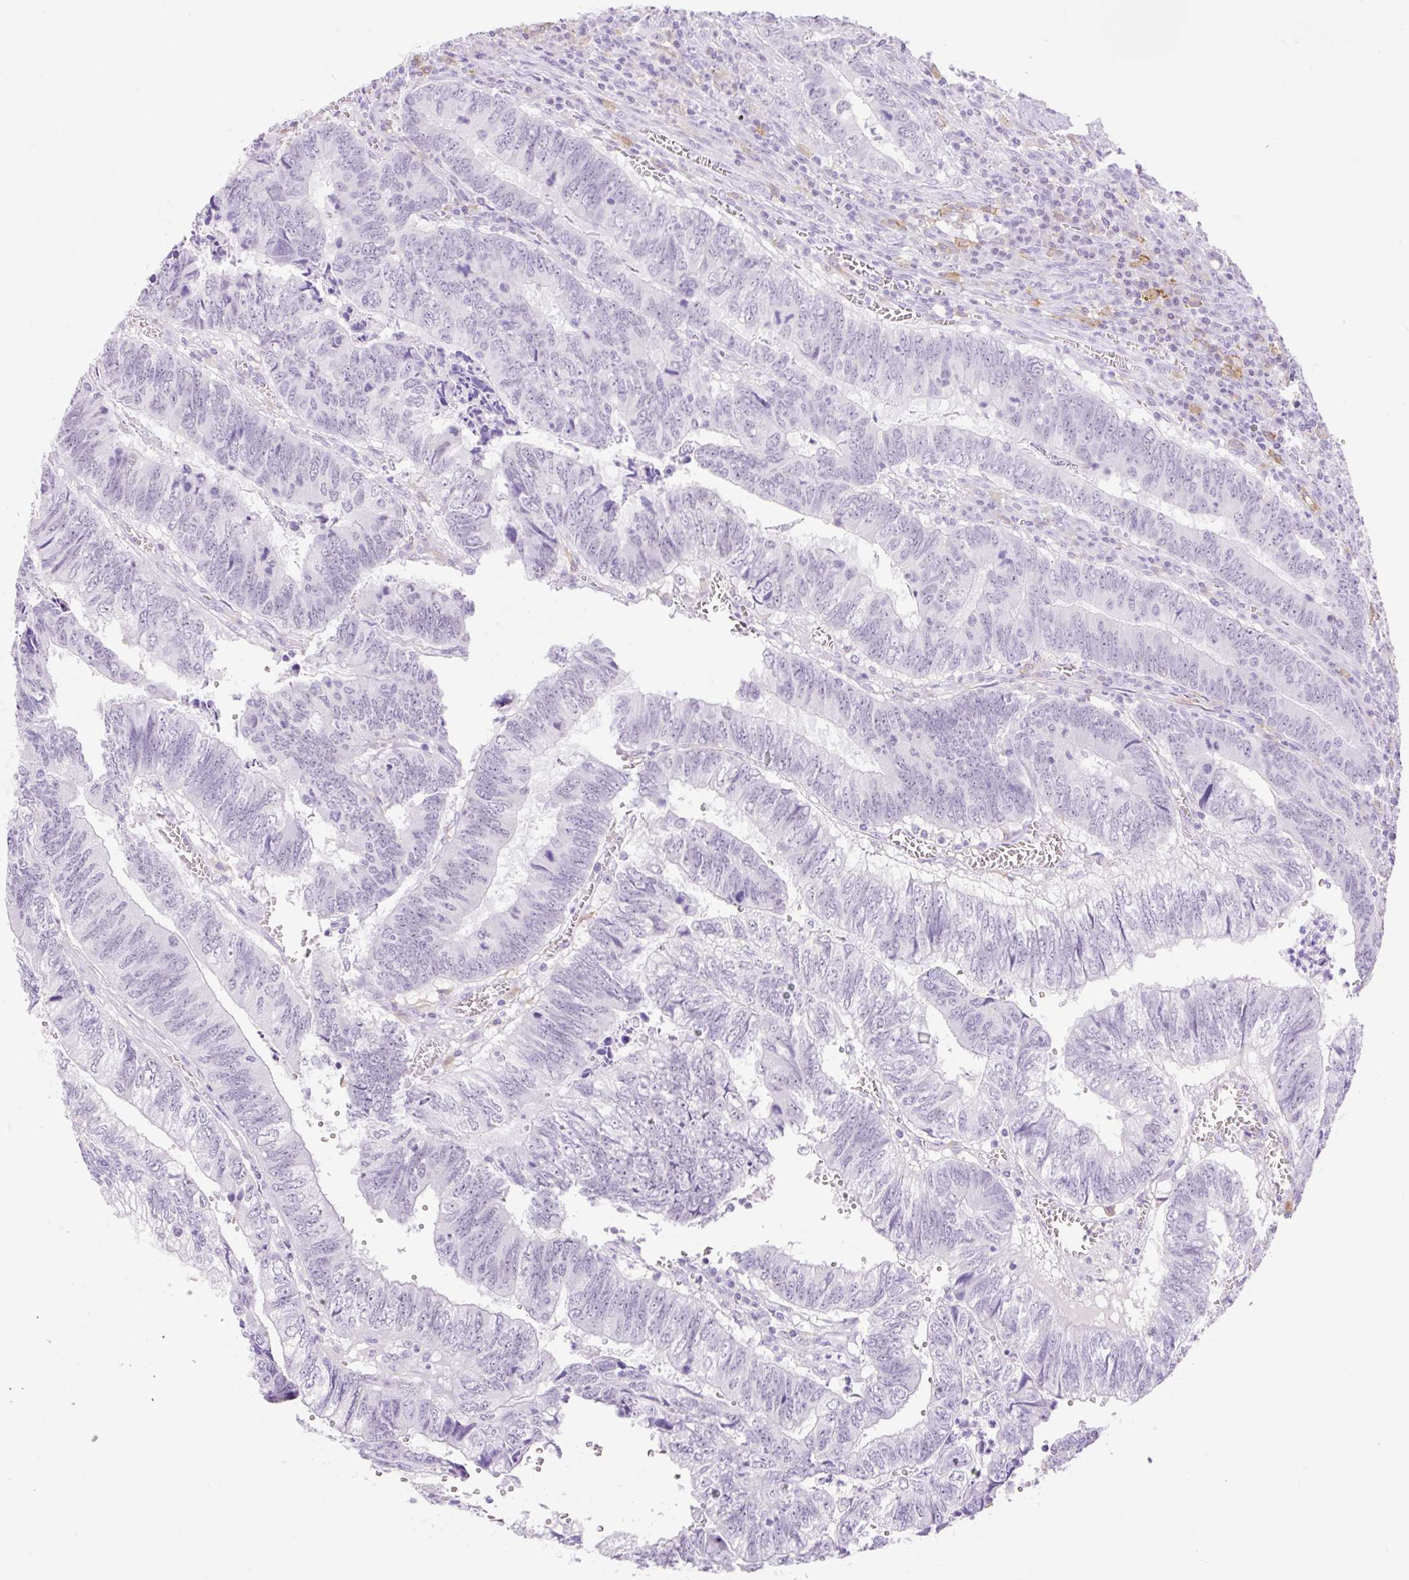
{"staining": {"intensity": "negative", "quantity": "none", "location": "none"}, "tissue": "colorectal cancer", "cell_type": "Tumor cells", "image_type": "cancer", "snomed": [{"axis": "morphology", "description": "Adenocarcinoma, NOS"}, {"axis": "topography", "description": "Colon"}], "caption": "High power microscopy micrograph of an IHC image of colorectal adenocarcinoma, revealing no significant positivity in tumor cells. The staining was performed using DAB (3,3'-diaminobenzidine) to visualize the protein expression in brown, while the nuclei were stained in blue with hematoxylin (Magnification: 20x).", "gene": "SIGLEC1", "patient": {"sex": "male", "age": 86}}